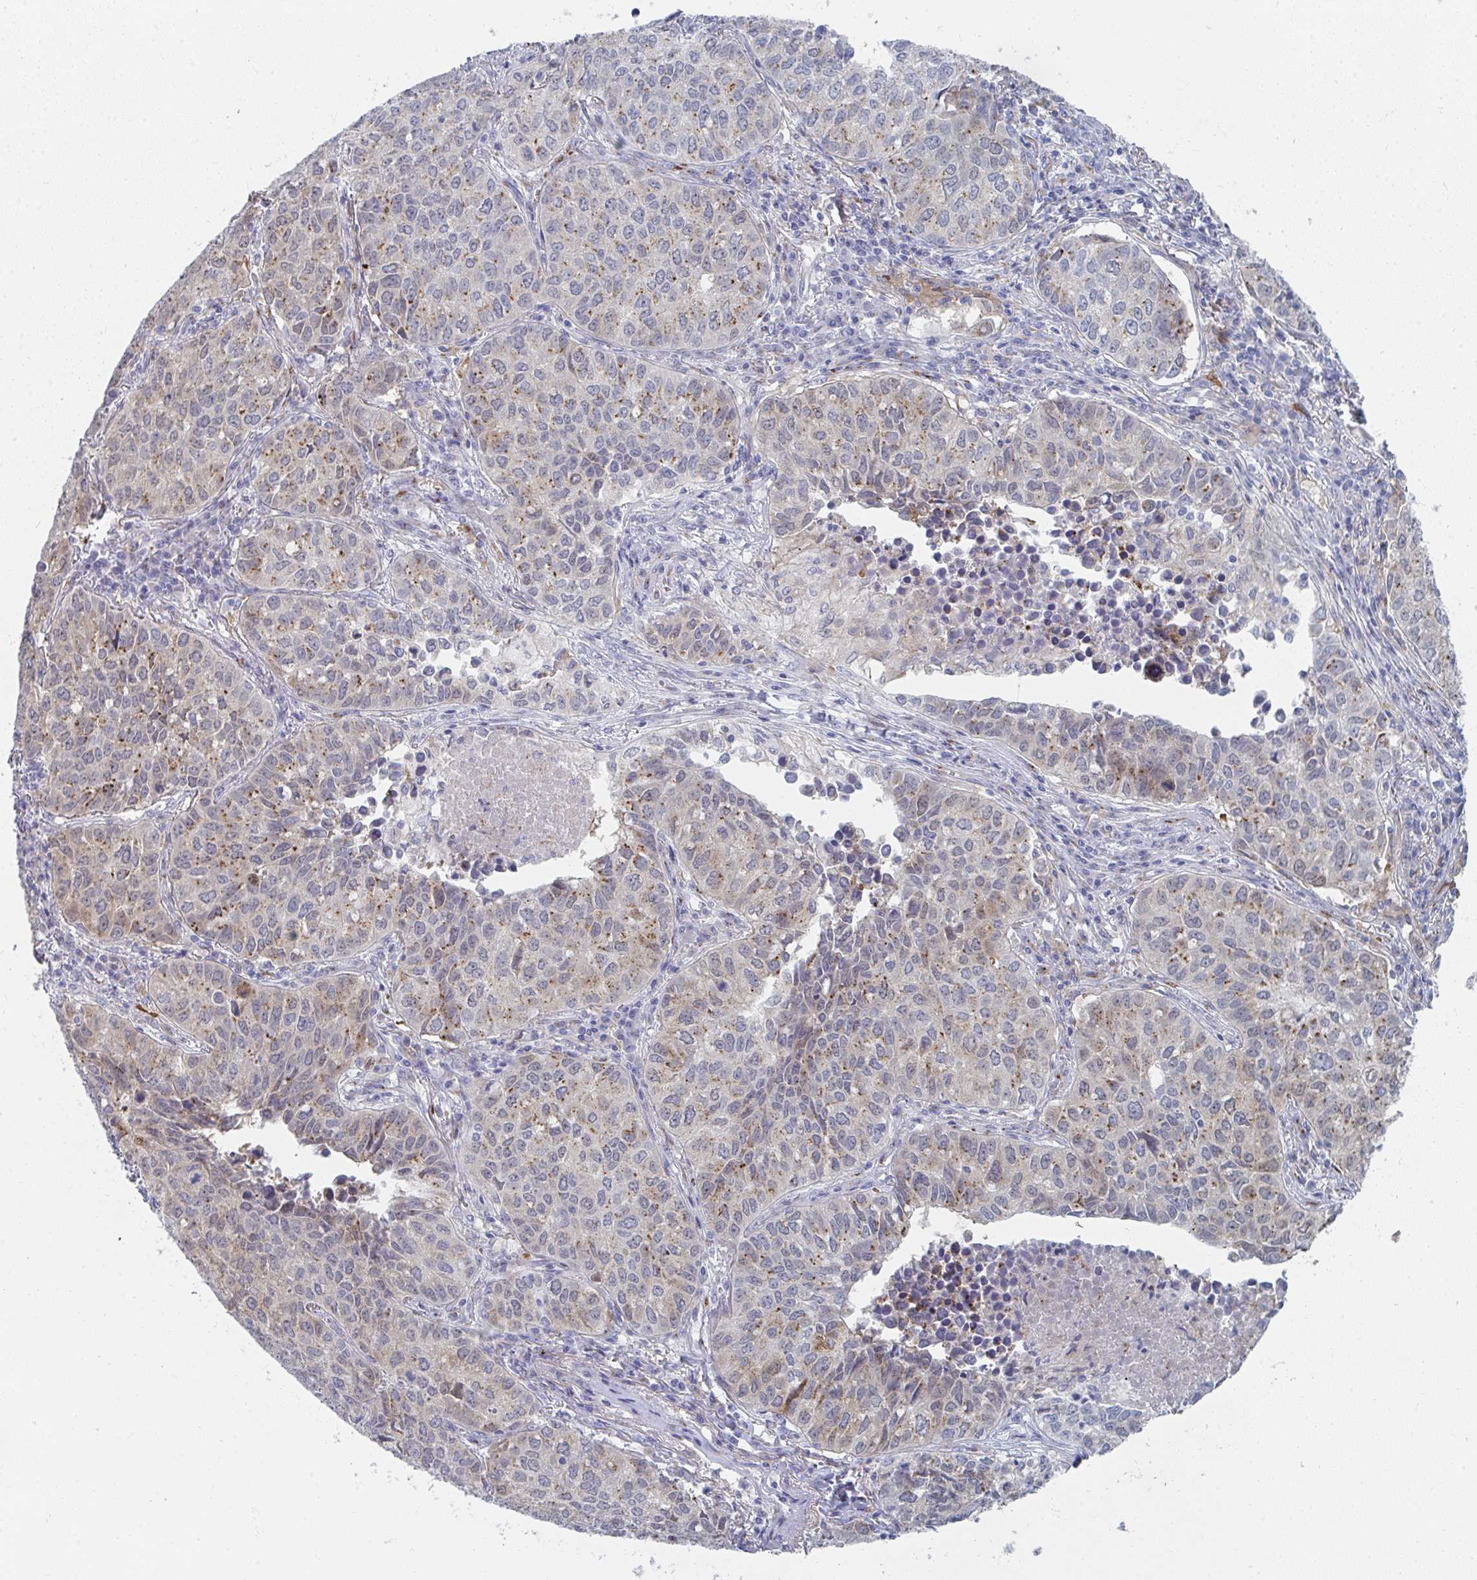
{"staining": {"intensity": "moderate", "quantity": "25%-75%", "location": "cytoplasmic/membranous"}, "tissue": "lung cancer", "cell_type": "Tumor cells", "image_type": "cancer", "snomed": [{"axis": "morphology", "description": "Adenocarcinoma, NOS"}, {"axis": "topography", "description": "Lung"}], "caption": "Lung cancer was stained to show a protein in brown. There is medium levels of moderate cytoplasmic/membranous staining in about 25%-75% of tumor cells.", "gene": "PSMG1", "patient": {"sex": "female", "age": 50}}